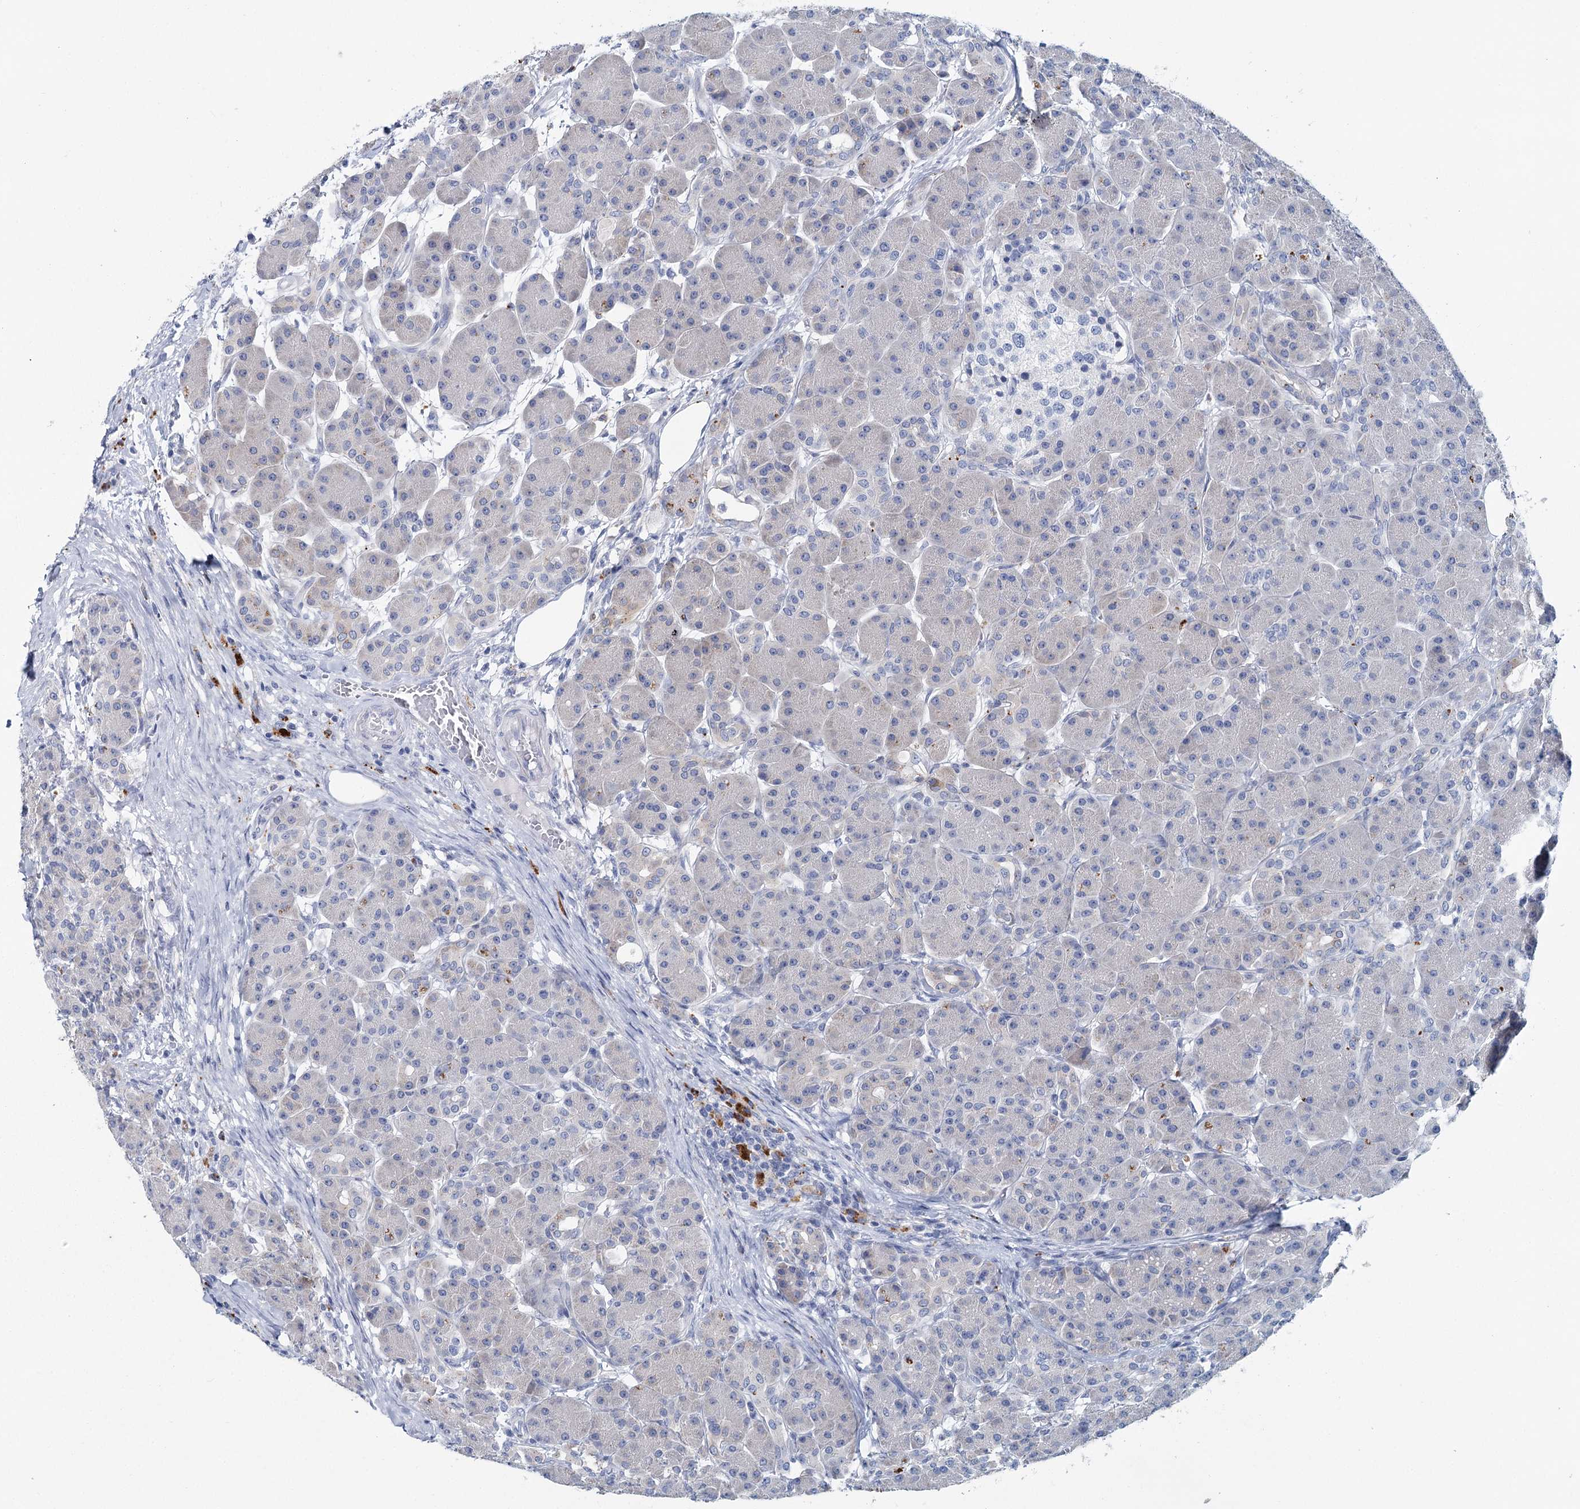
{"staining": {"intensity": "weak", "quantity": "<25%", "location": "cytoplasmic/membranous"}, "tissue": "pancreas", "cell_type": "Exocrine glandular cells", "image_type": "normal", "snomed": [{"axis": "morphology", "description": "Normal tissue, NOS"}, {"axis": "topography", "description": "Pancreas"}], "caption": "High power microscopy photomicrograph of an immunohistochemistry (IHC) histopathology image of benign pancreas, revealing no significant positivity in exocrine glandular cells.", "gene": "METTL7B", "patient": {"sex": "male", "age": 63}}